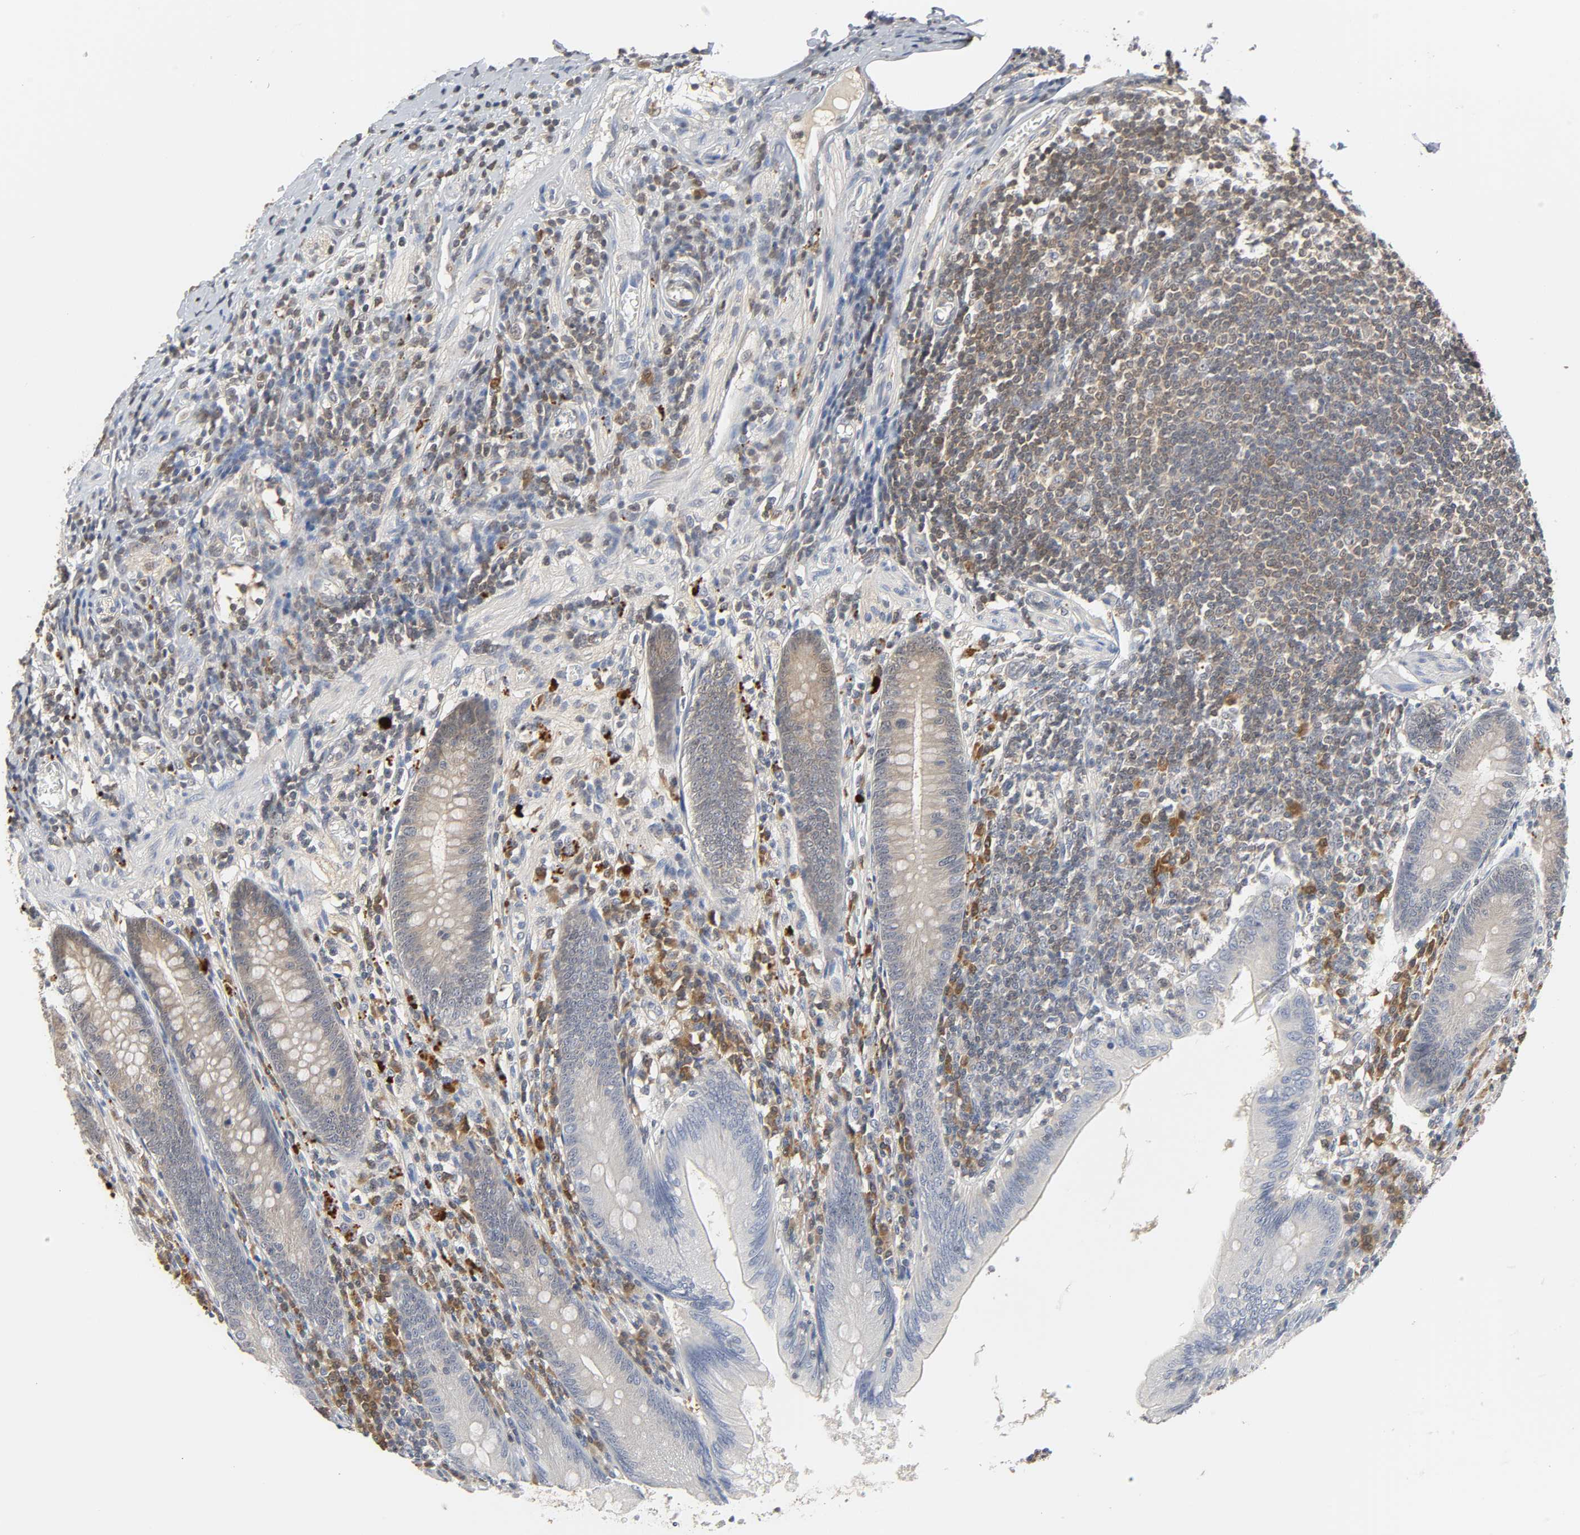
{"staining": {"intensity": "weak", "quantity": "<25%", "location": "cytoplasmic/membranous"}, "tissue": "appendix", "cell_type": "Glandular cells", "image_type": "normal", "snomed": [{"axis": "morphology", "description": "Normal tissue, NOS"}, {"axis": "morphology", "description": "Inflammation, NOS"}, {"axis": "topography", "description": "Appendix"}], "caption": "Glandular cells show no significant positivity in unremarkable appendix.", "gene": "MIF", "patient": {"sex": "male", "age": 46}}